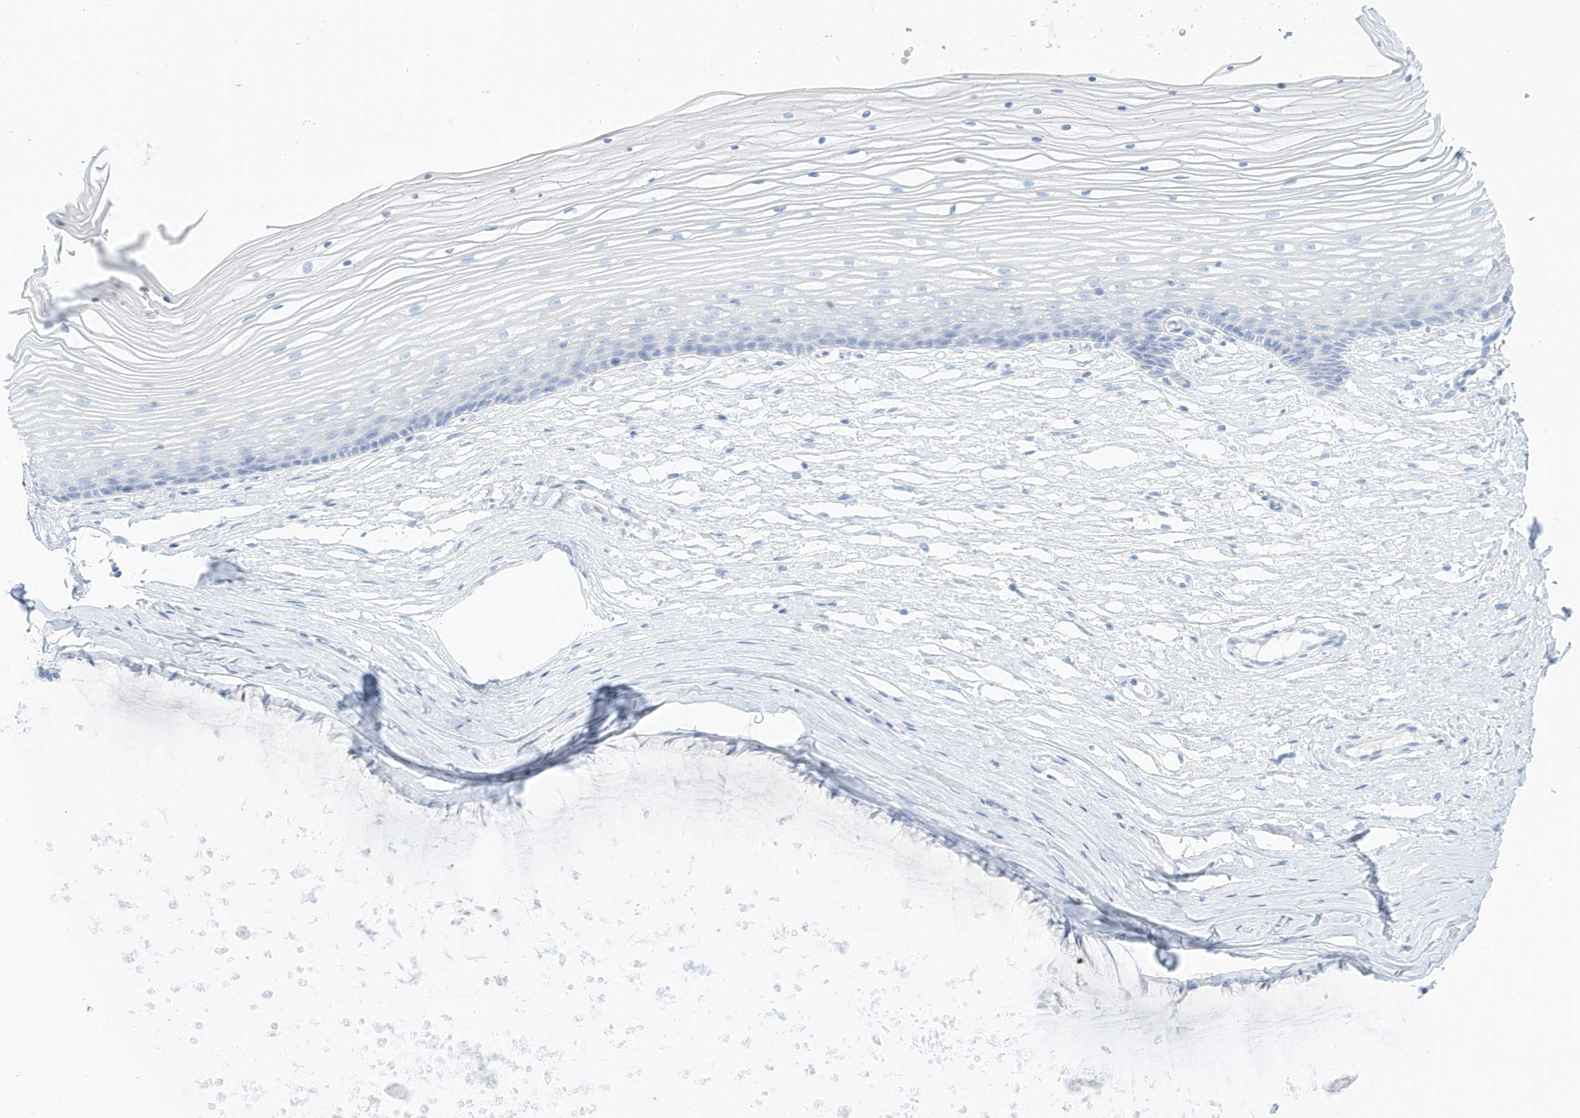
{"staining": {"intensity": "negative", "quantity": "none", "location": "none"}, "tissue": "vagina", "cell_type": "Squamous epithelial cells", "image_type": "normal", "snomed": [{"axis": "morphology", "description": "Normal tissue, NOS"}, {"axis": "topography", "description": "Vagina"}, {"axis": "topography", "description": "Cervix"}], "caption": "This histopathology image is of benign vagina stained with immunohistochemistry (IHC) to label a protein in brown with the nuclei are counter-stained blue. There is no staining in squamous epithelial cells.", "gene": "SLC22A13", "patient": {"sex": "female", "age": 40}}